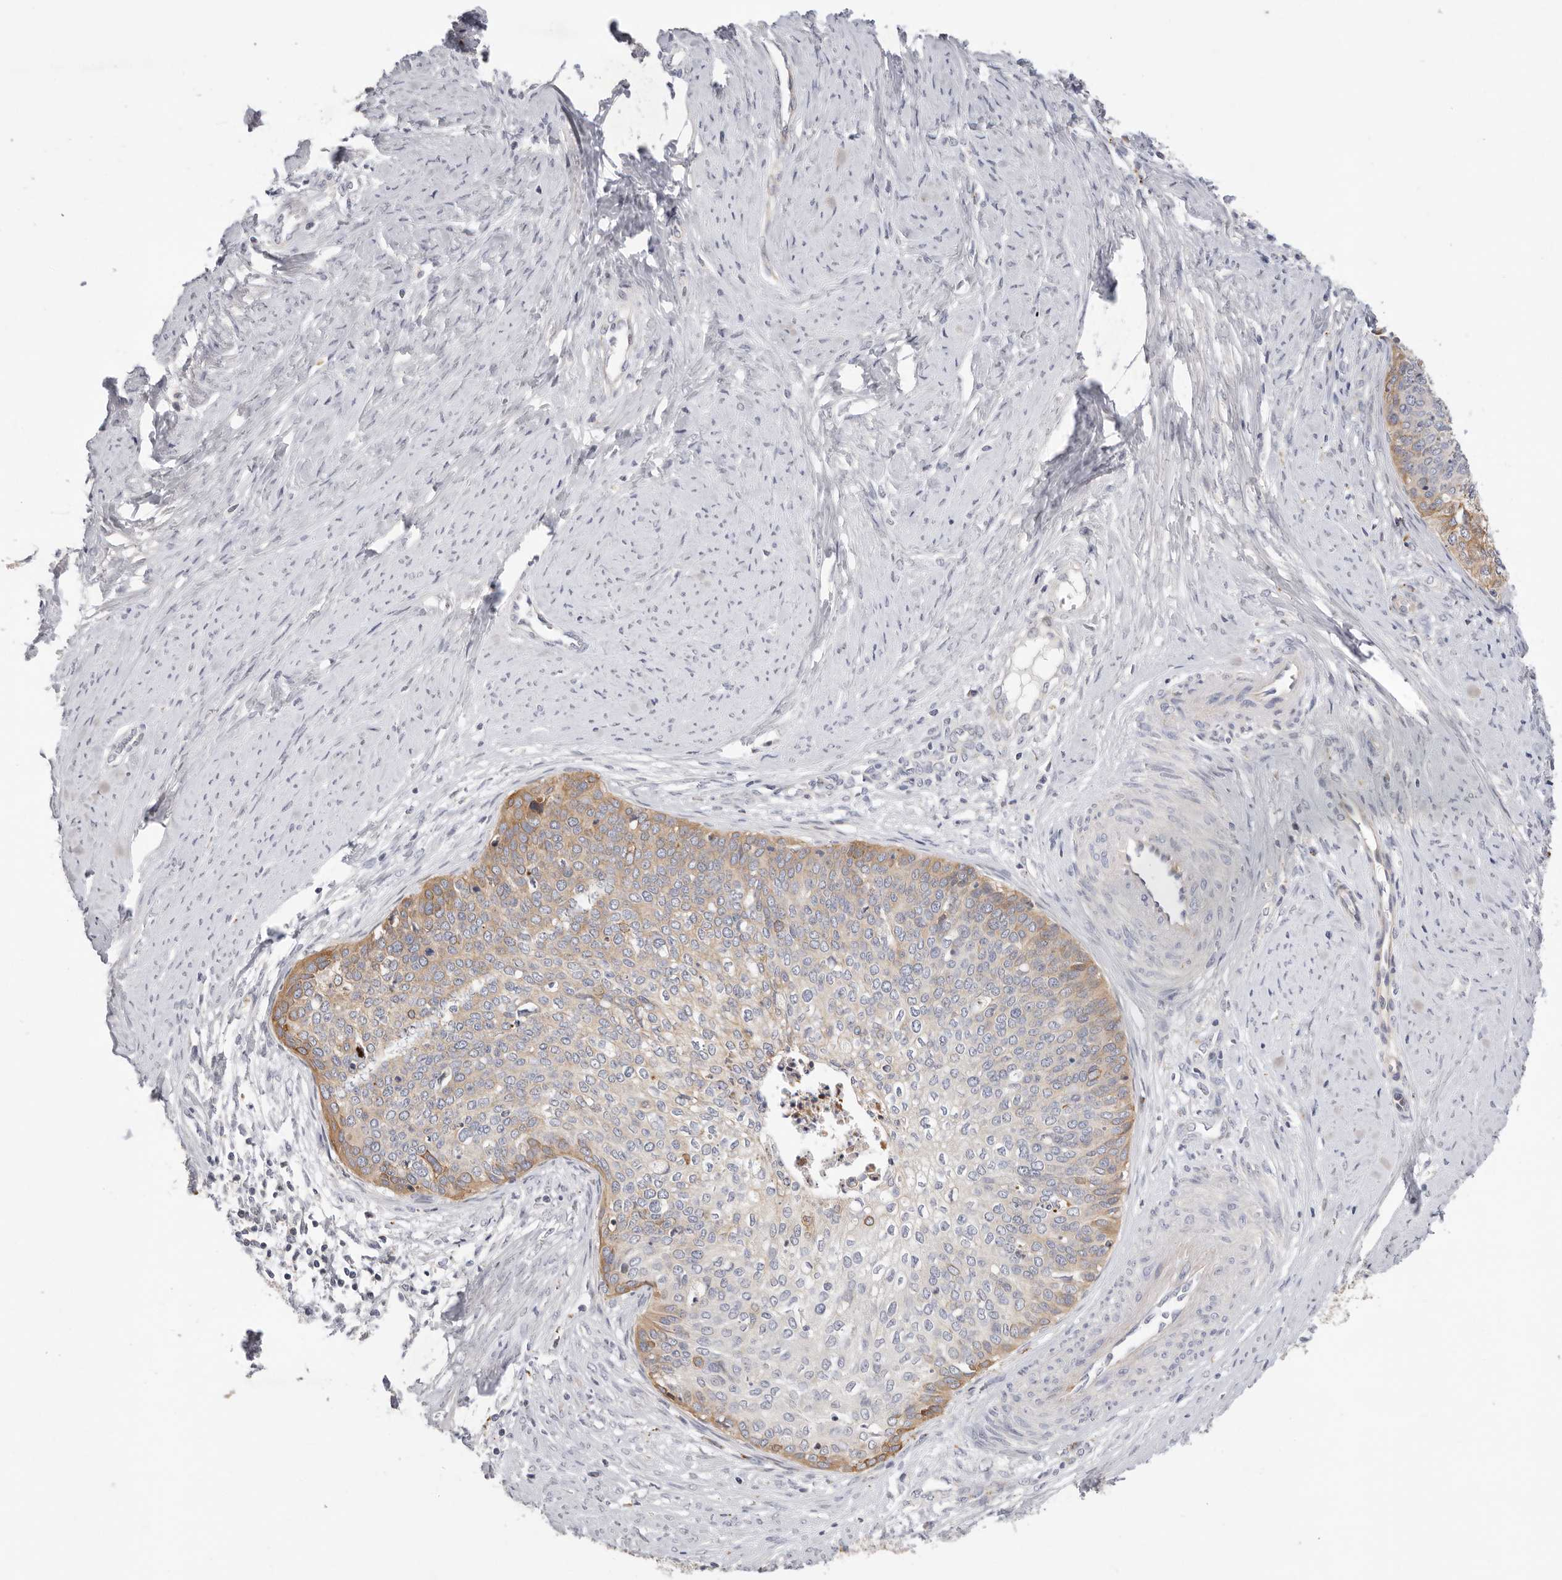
{"staining": {"intensity": "moderate", "quantity": "25%-75%", "location": "cytoplasmic/membranous"}, "tissue": "cervical cancer", "cell_type": "Tumor cells", "image_type": "cancer", "snomed": [{"axis": "morphology", "description": "Squamous cell carcinoma, NOS"}, {"axis": "topography", "description": "Cervix"}], "caption": "Immunohistochemistry (IHC) histopathology image of neoplastic tissue: human cervical cancer stained using immunohistochemistry exhibits medium levels of moderate protein expression localized specifically in the cytoplasmic/membranous of tumor cells, appearing as a cytoplasmic/membranous brown color.", "gene": "USH1C", "patient": {"sex": "female", "age": 37}}